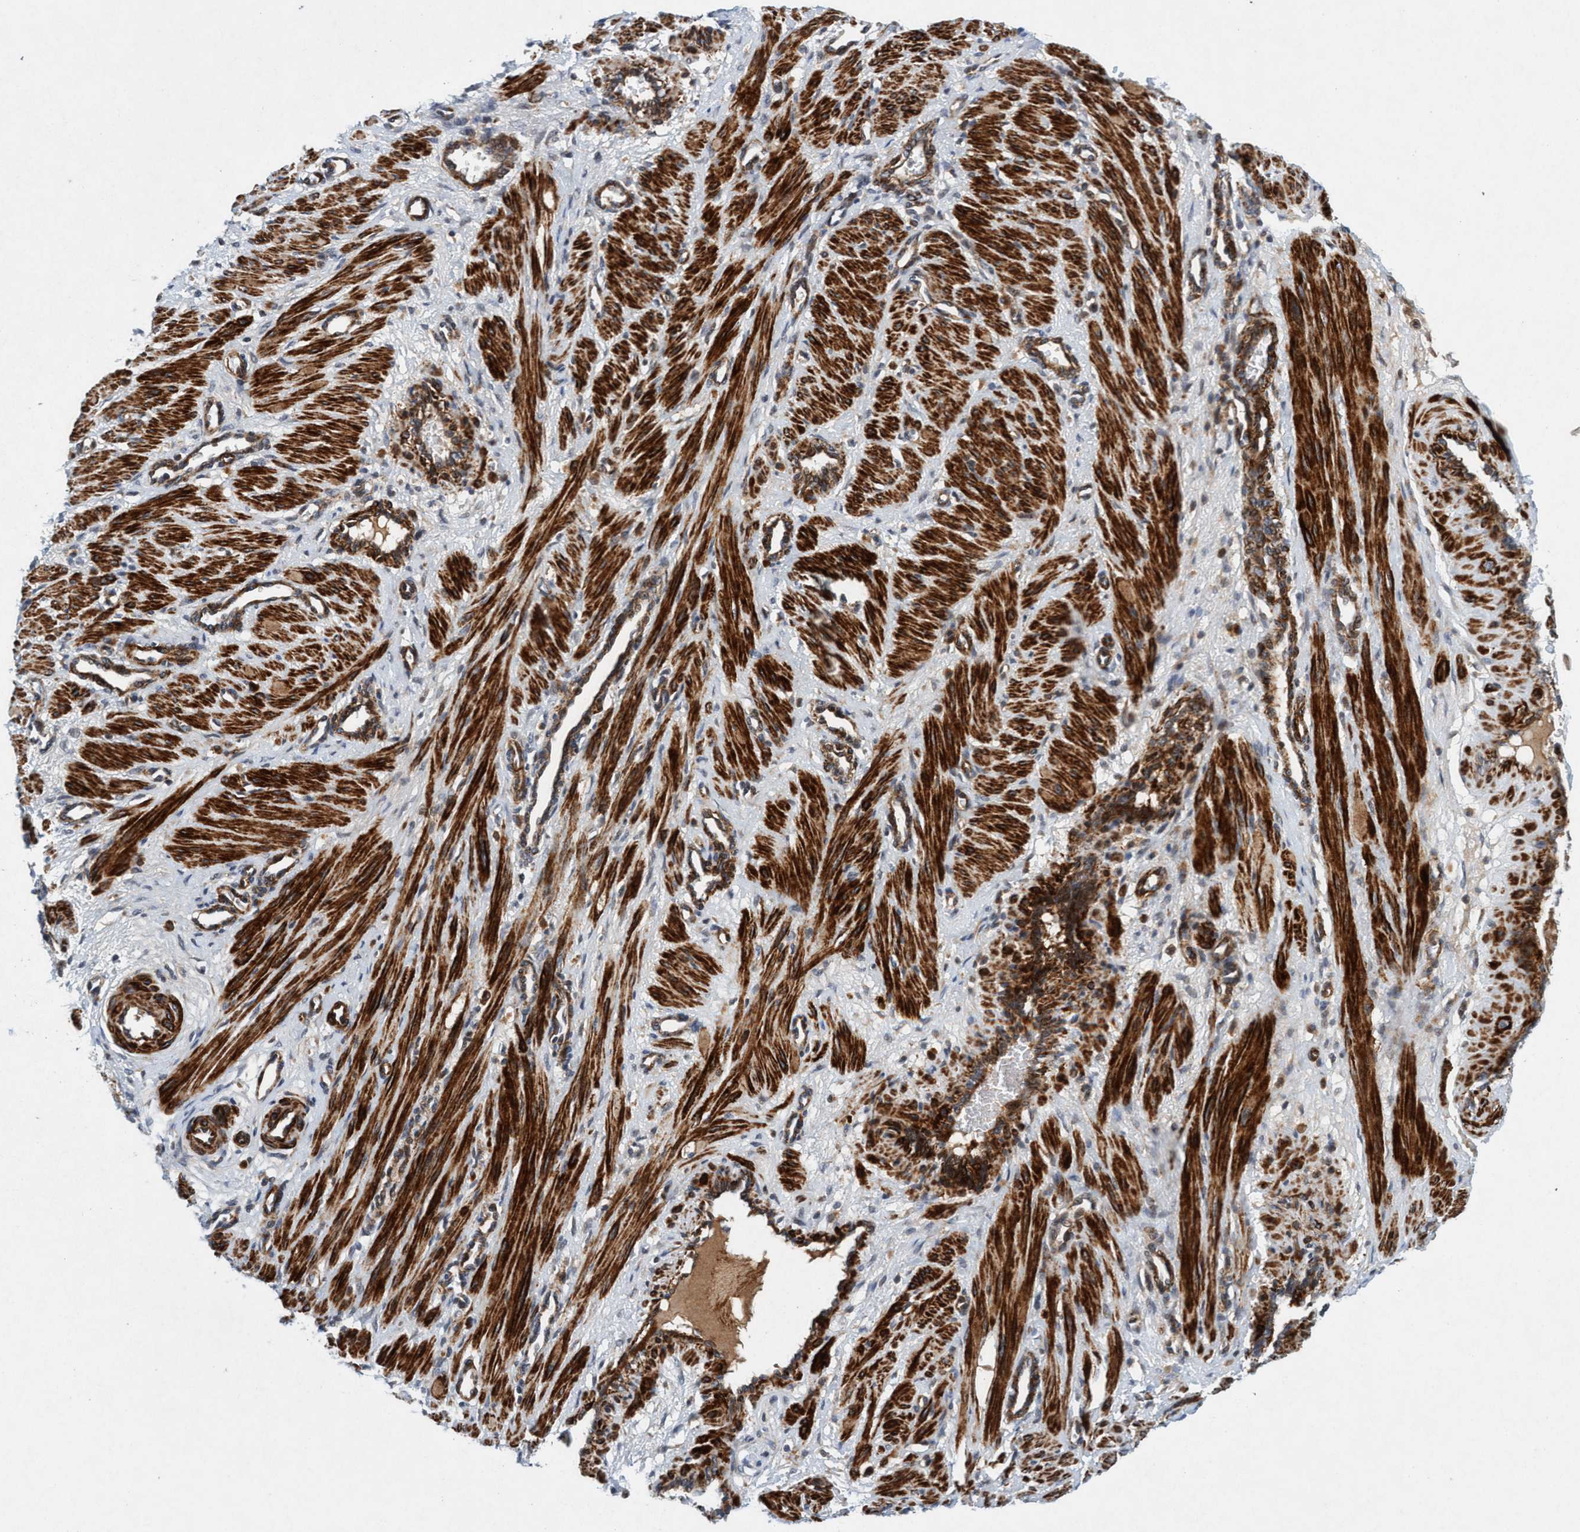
{"staining": {"intensity": "strong", "quantity": ">75%", "location": "cytoplasmic/membranous"}, "tissue": "smooth muscle", "cell_type": "Smooth muscle cells", "image_type": "normal", "snomed": [{"axis": "morphology", "description": "Normal tissue, NOS"}, {"axis": "topography", "description": "Endometrium"}], "caption": "Immunohistochemistry (IHC) image of unremarkable smooth muscle stained for a protein (brown), which shows high levels of strong cytoplasmic/membranous staining in about >75% of smooth muscle cells.", "gene": "TMEM70", "patient": {"sex": "female", "age": 33}}